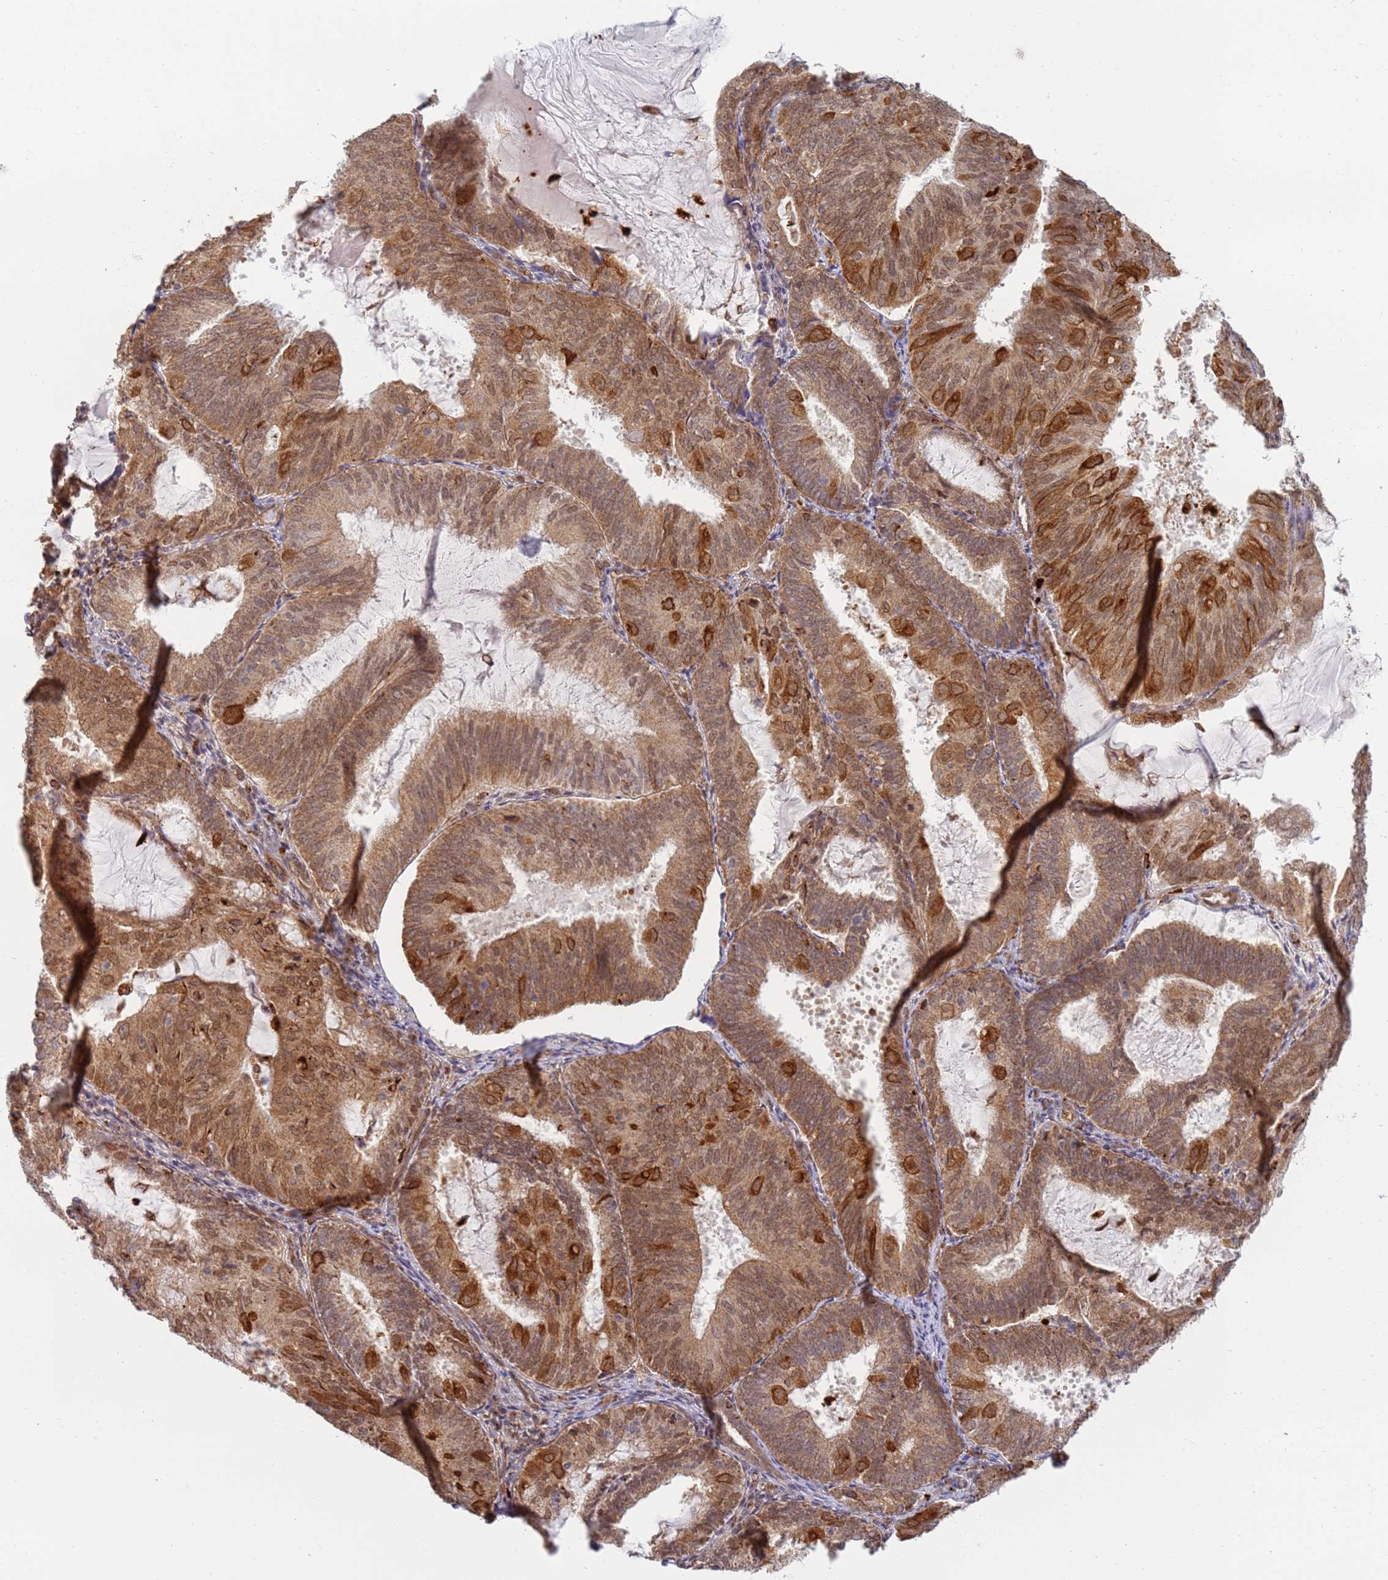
{"staining": {"intensity": "moderate", "quantity": ">75%", "location": "cytoplasmic/membranous,nuclear"}, "tissue": "endometrial cancer", "cell_type": "Tumor cells", "image_type": "cancer", "snomed": [{"axis": "morphology", "description": "Adenocarcinoma, NOS"}, {"axis": "topography", "description": "Endometrium"}], "caption": "The immunohistochemical stain labels moderate cytoplasmic/membranous and nuclear staining in tumor cells of endometrial adenocarcinoma tissue.", "gene": "CEP170", "patient": {"sex": "female", "age": 81}}